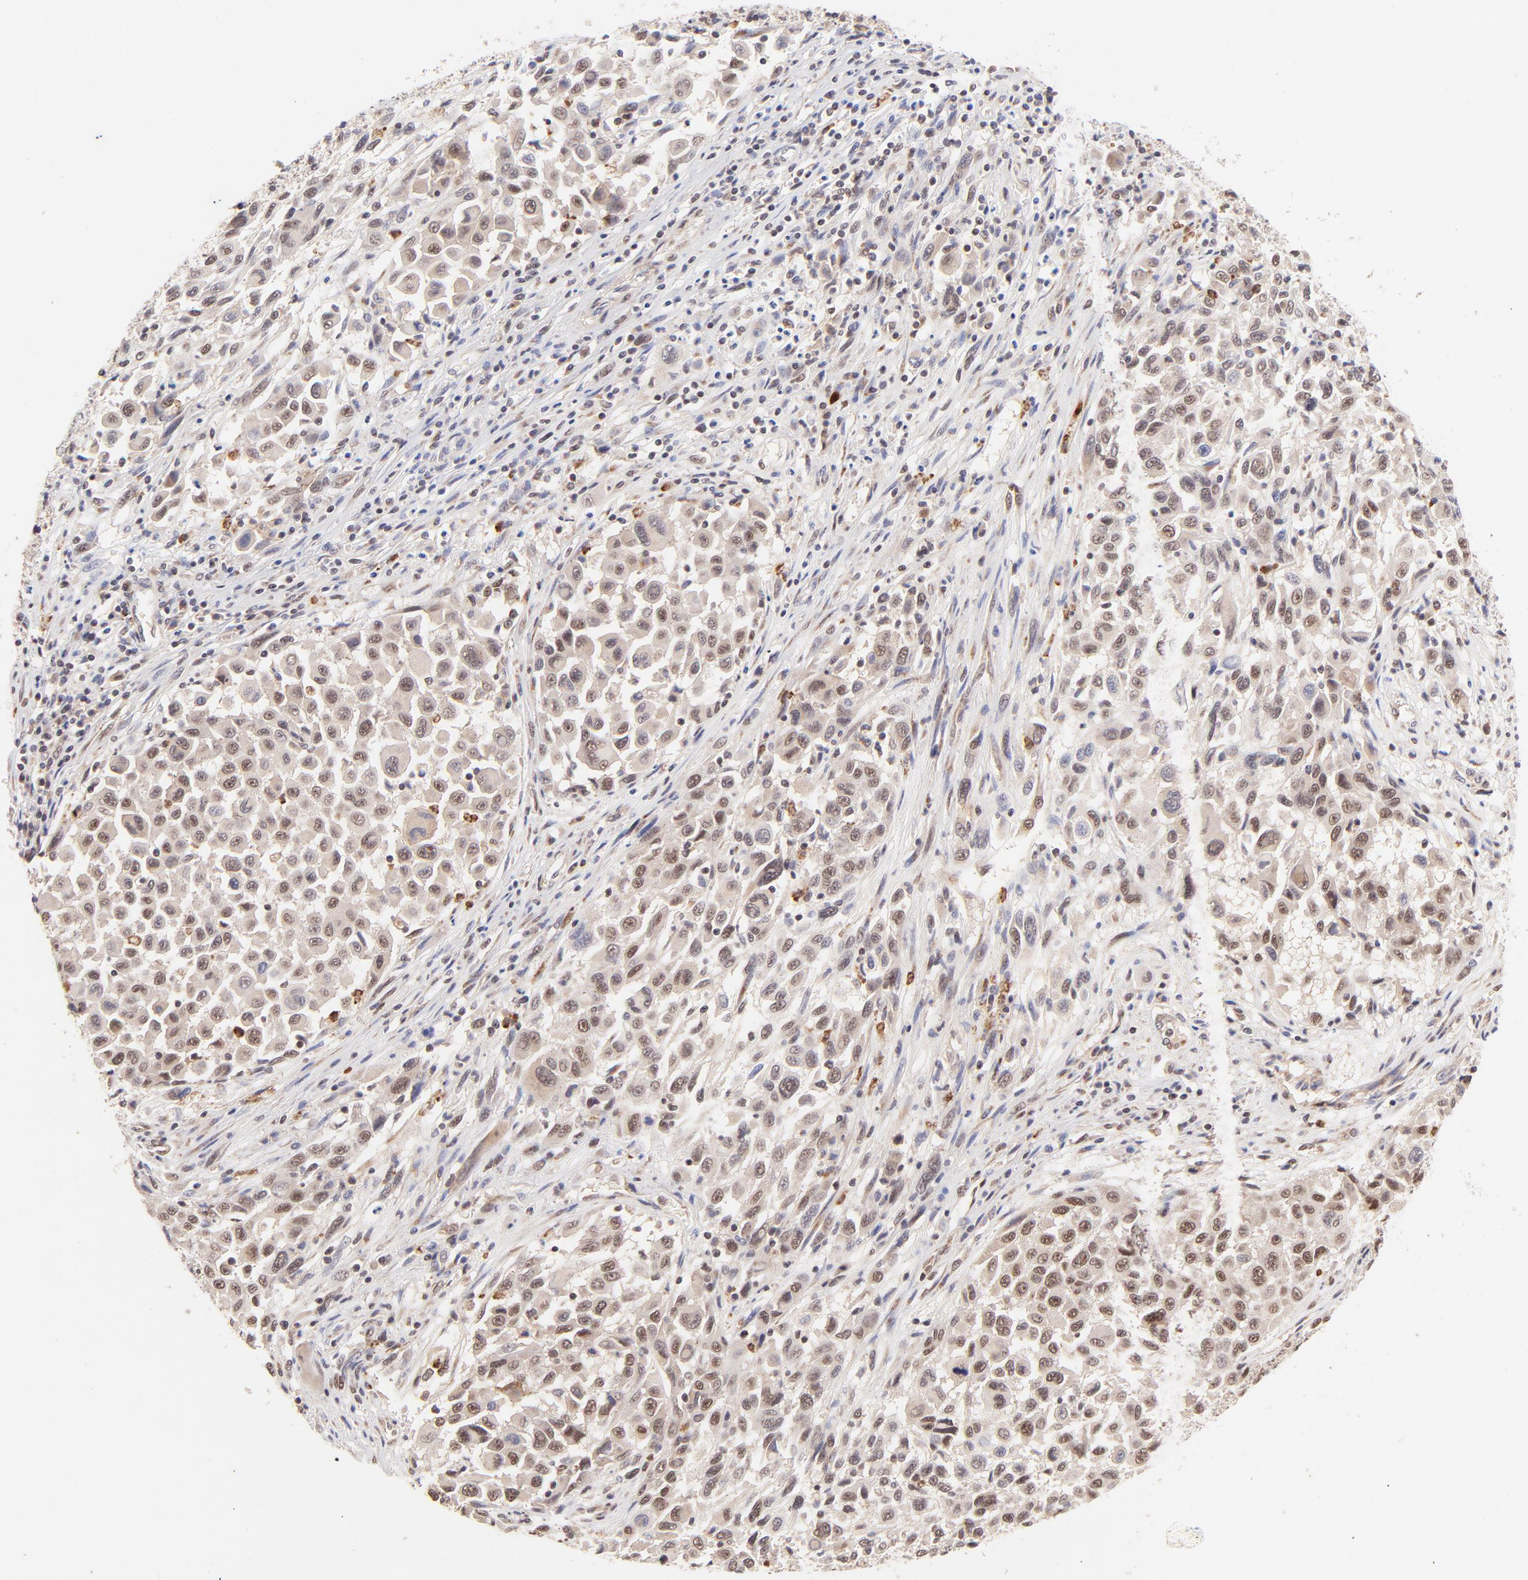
{"staining": {"intensity": "moderate", "quantity": "25%-75%", "location": "nuclear"}, "tissue": "melanoma", "cell_type": "Tumor cells", "image_type": "cancer", "snomed": [{"axis": "morphology", "description": "Malignant melanoma, Metastatic site"}, {"axis": "topography", "description": "Lymph node"}], "caption": "Melanoma was stained to show a protein in brown. There is medium levels of moderate nuclear expression in approximately 25%-75% of tumor cells.", "gene": "MED12", "patient": {"sex": "male", "age": 61}}